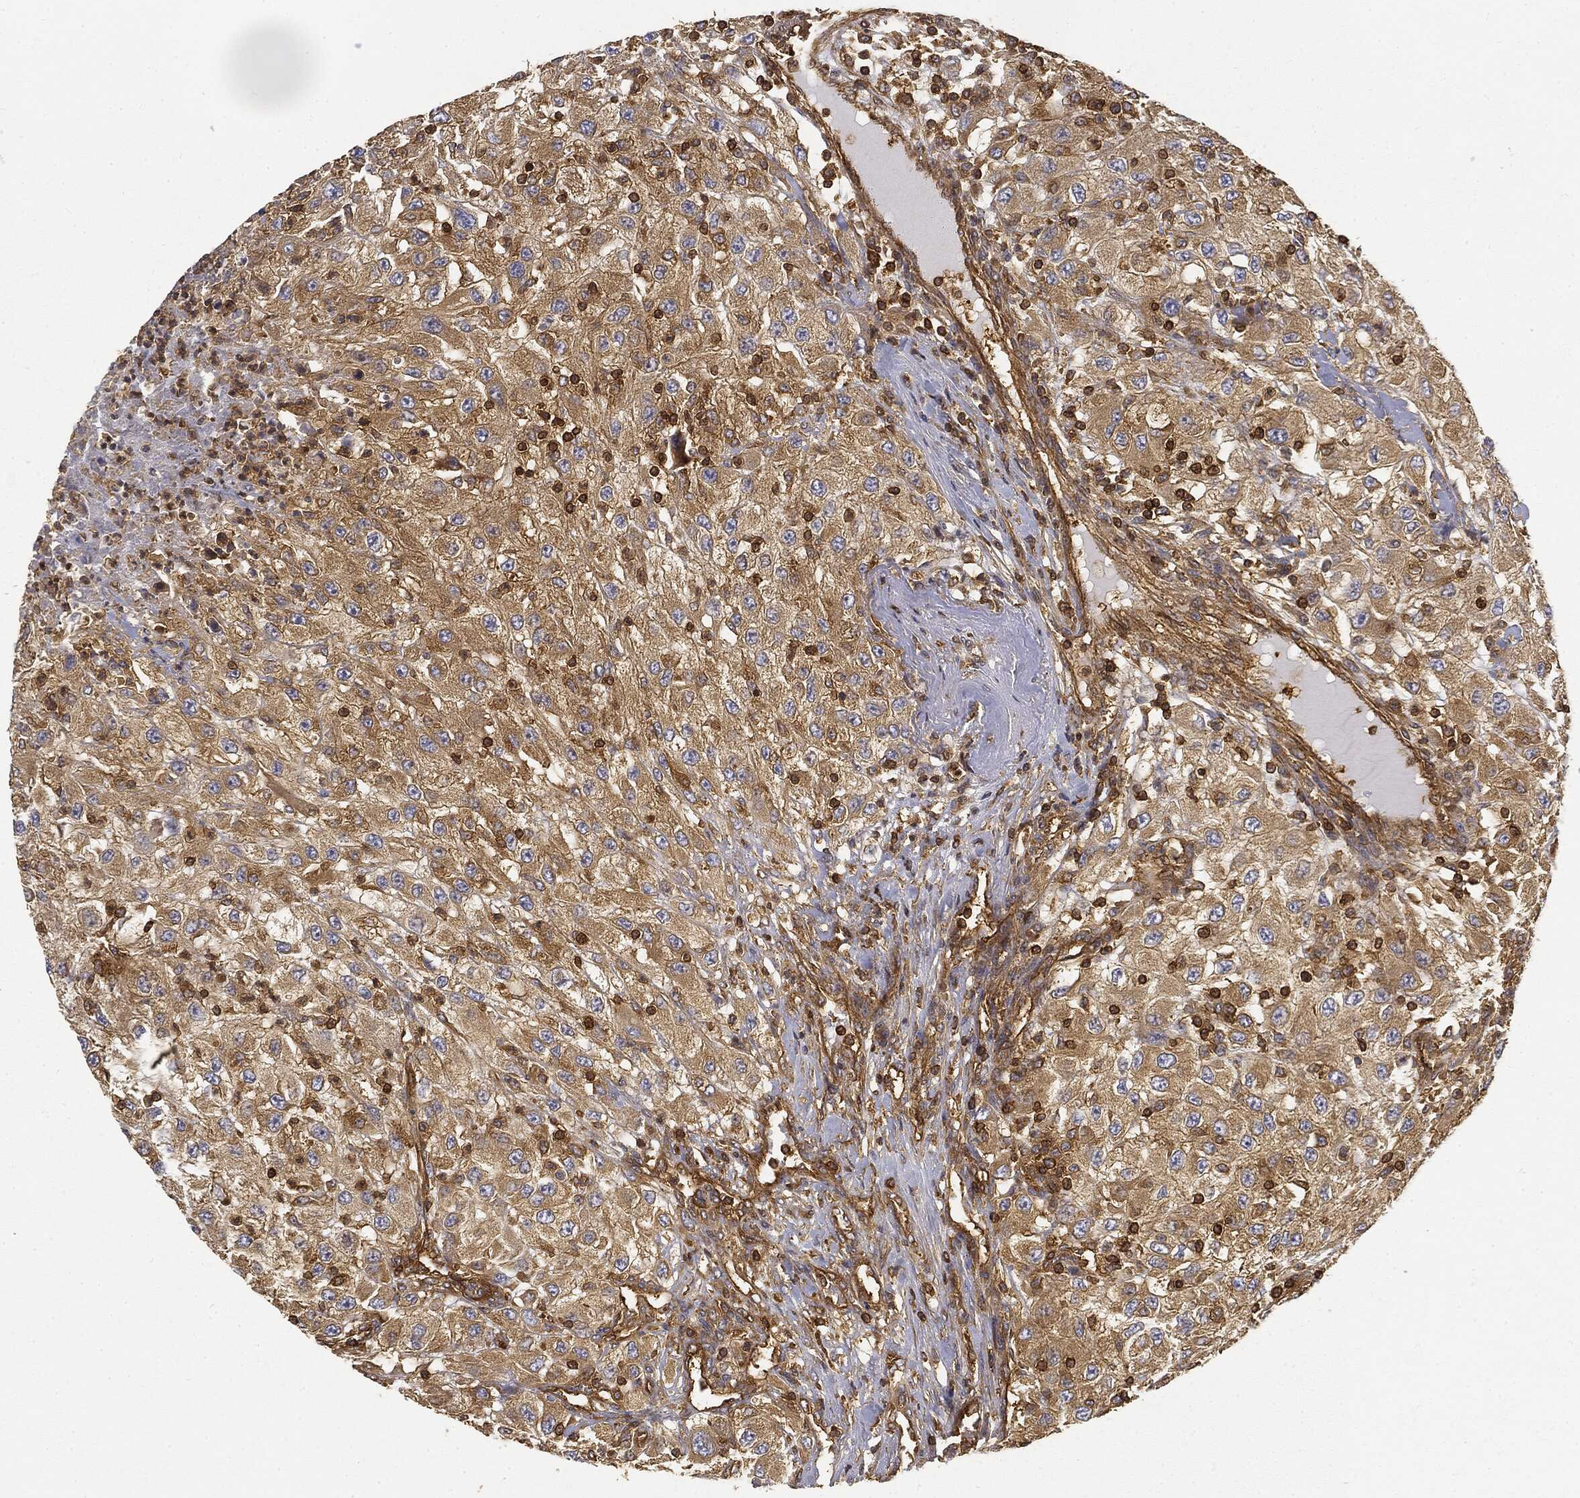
{"staining": {"intensity": "moderate", "quantity": "25%-75%", "location": "cytoplasmic/membranous"}, "tissue": "renal cancer", "cell_type": "Tumor cells", "image_type": "cancer", "snomed": [{"axis": "morphology", "description": "Adenocarcinoma, NOS"}, {"axis": "topography", "description": "Kidney"}], "caption": "This image shows IHC staining of human renal cancer (adenocarcinoma), with medium moderate cytoplasmic/membranous expression in about 25%-75% of tumor cells.", "gene": "WDR1", "patient": {"sex": "female", "age": 67}}